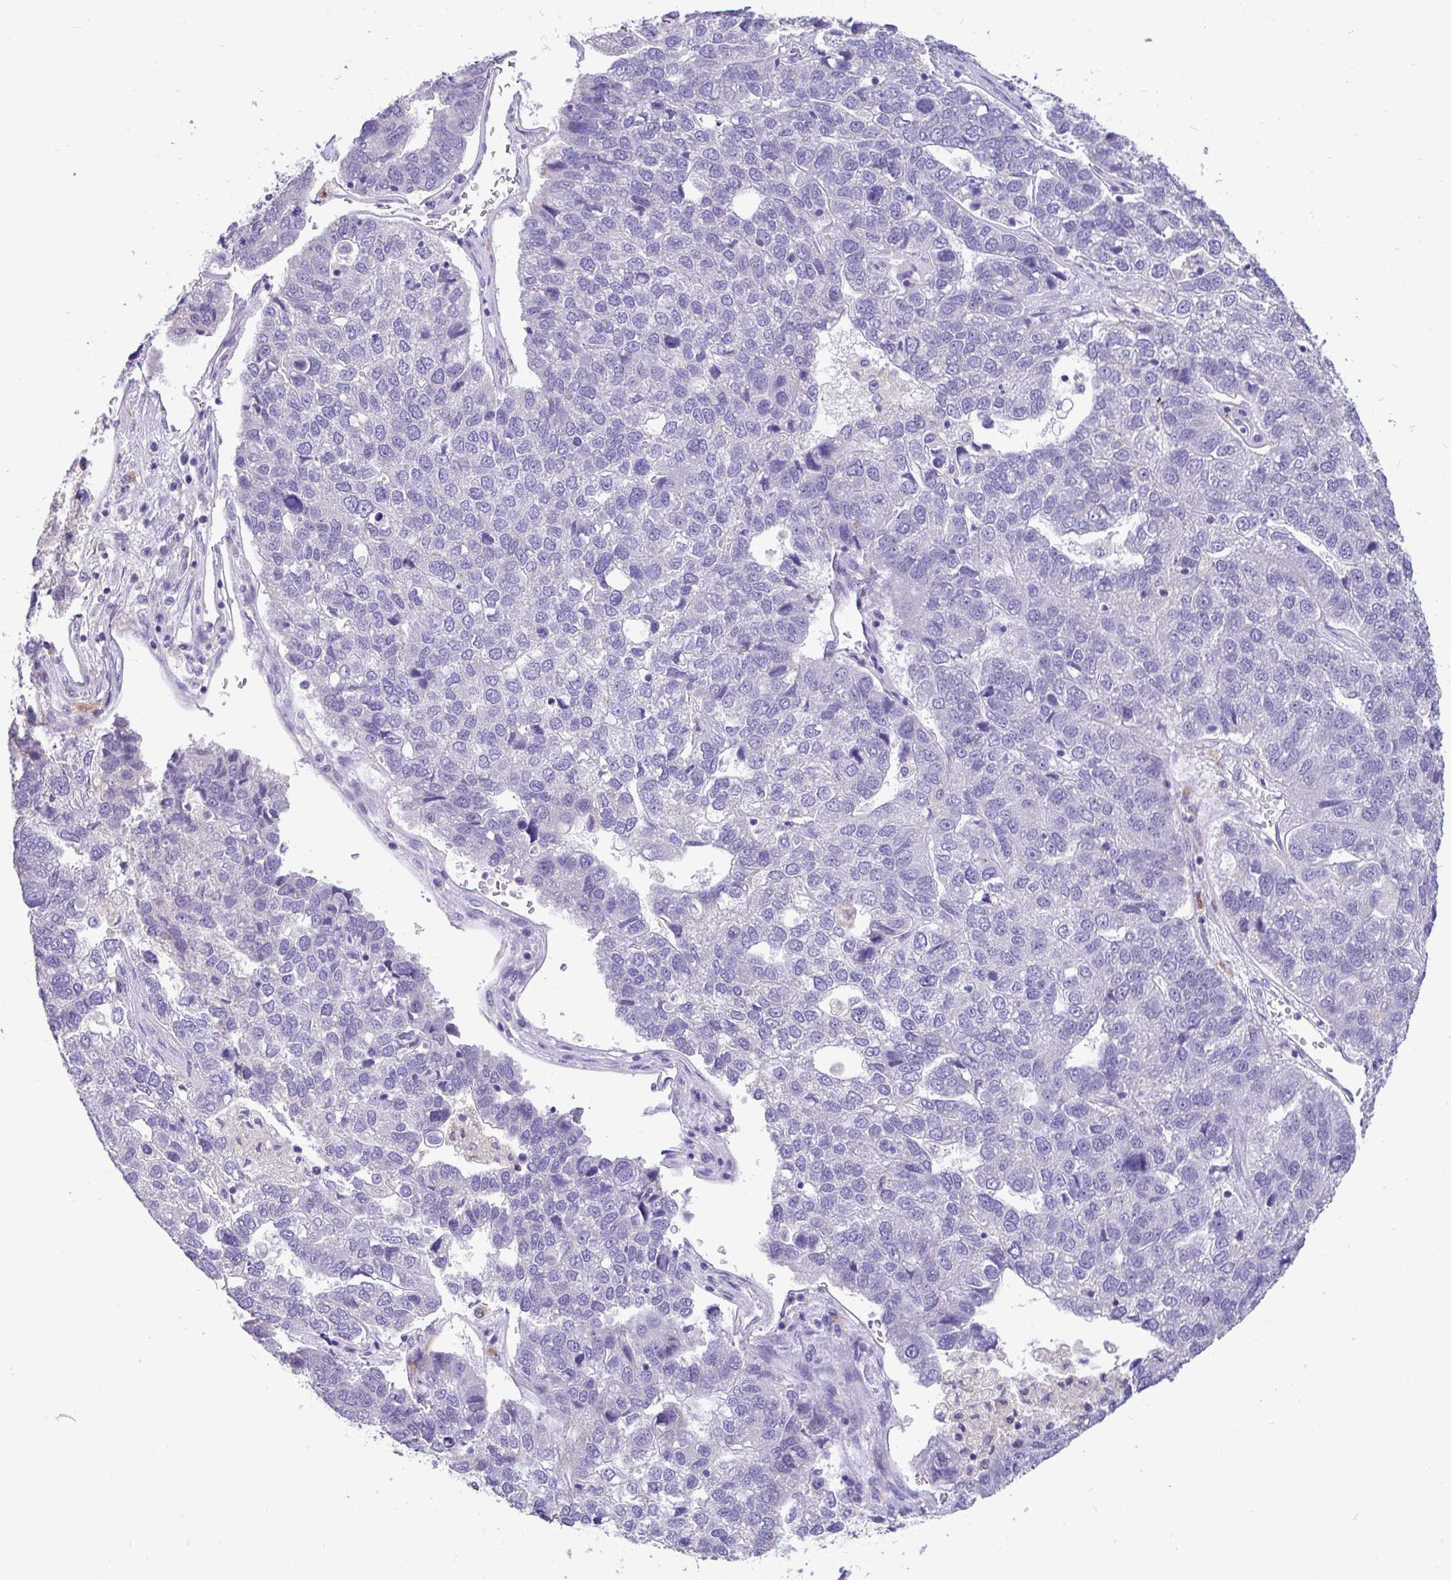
{"staining": {"intensity": "negative", "quantity": "none", "location": "none"}, "tissue": "pancreatic cancer", "cell_type": "Tumor cells", "image_type": "cancer", "snomed": [{"axis": "morphology", "description": "Adenocarcinoma, NOS"}, {"axis": "topography", "description": "Pancreas"}], "caption": "Tumor cells are negative for protein expression in human pancreatic cancer.", "gene": "INTS5", "patient": {"sex": "female", "age": 61}}